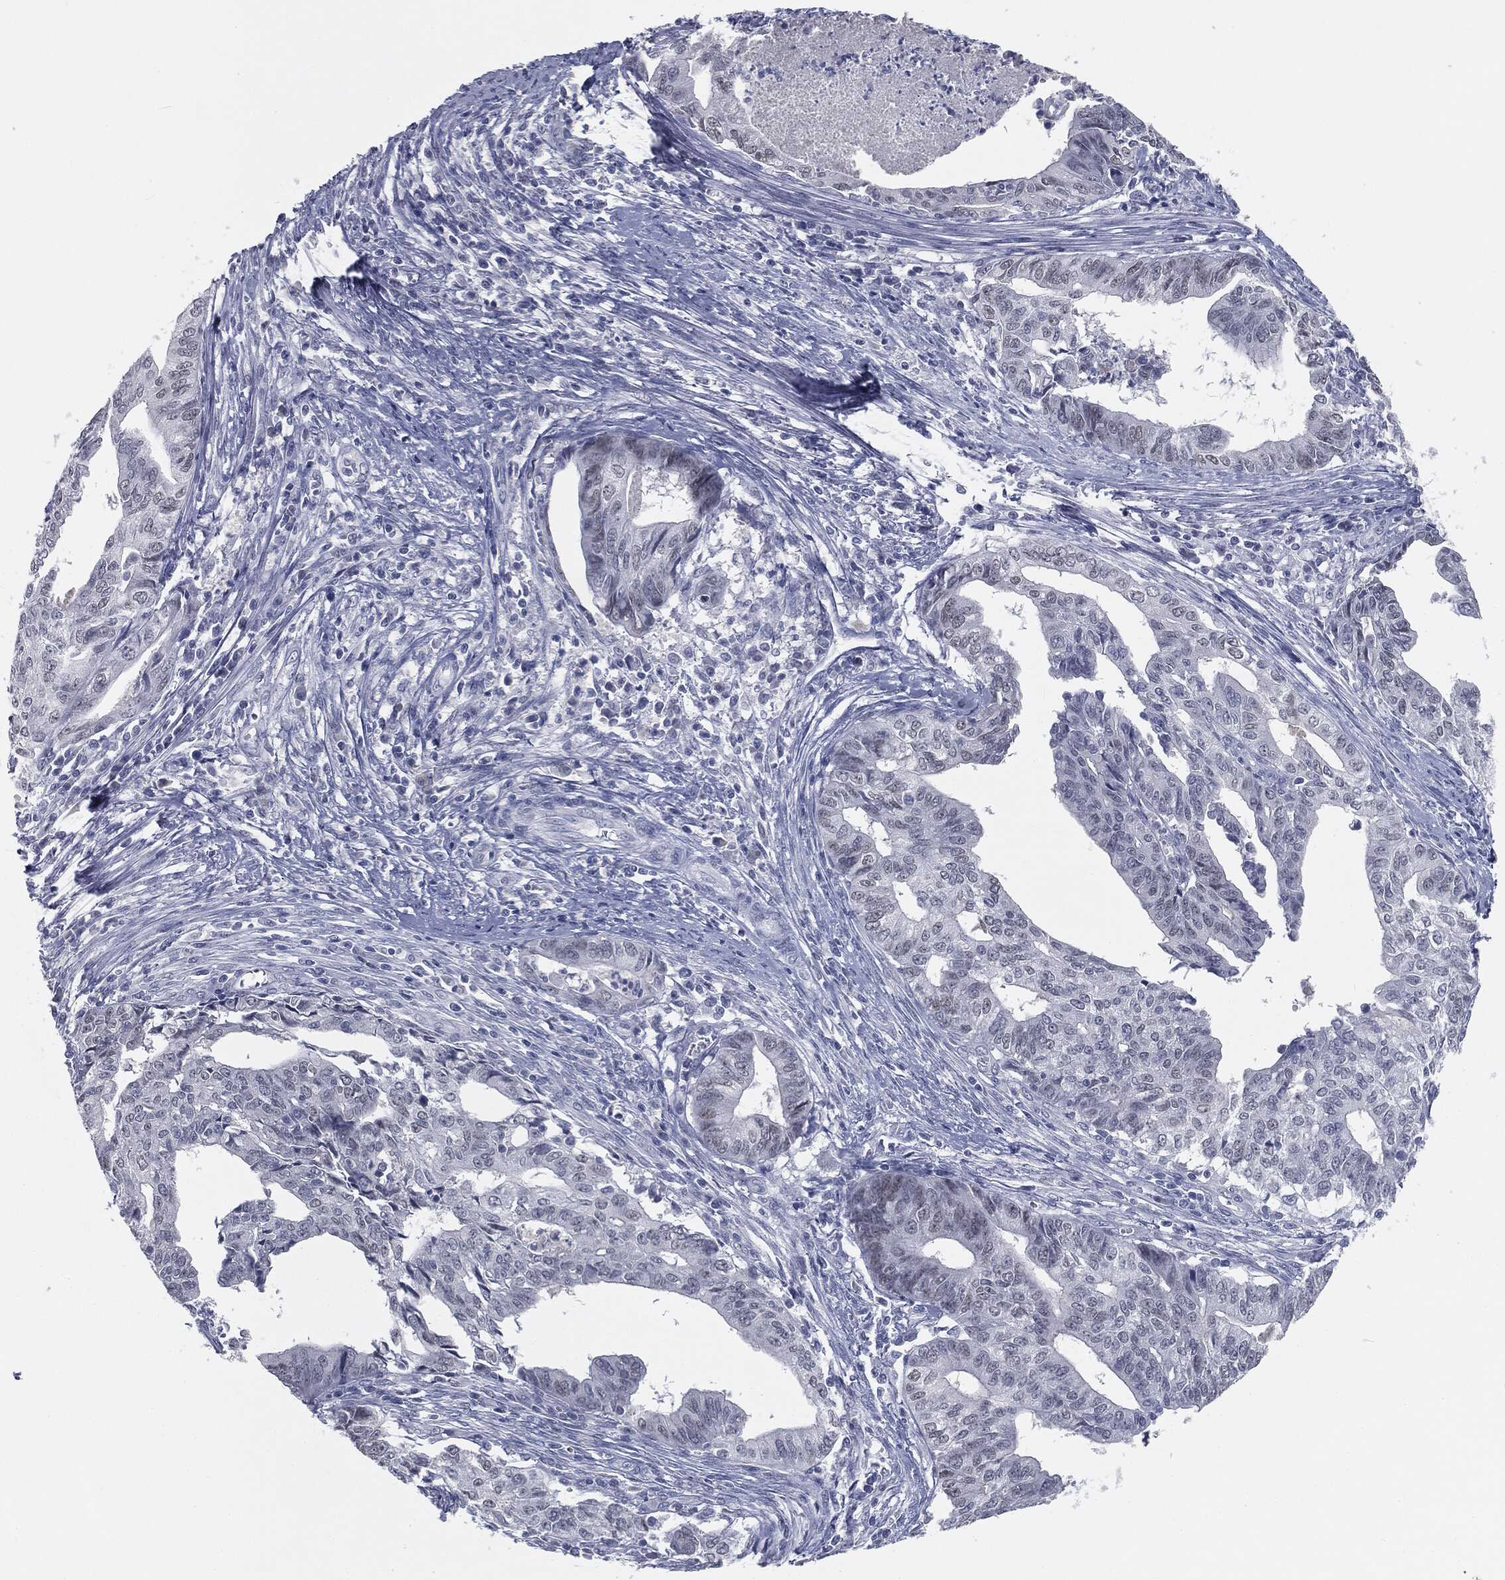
{"staining": {"intensity": "weak", "quantity": "<25%", "location": "nuclear"}, "tissue": "endometrial cancer", "cell_type": "Tumor cells", "image_type": "cancer", "snomed": [{"axis": "morphology", "description": "Adenocarcinoma, NOS"}, {"axis": "topography", "description": "Endometrium"}], "caption": "Human endometrial cancer (adenocarcinoma) stained for a protein using immunohistochemistry (IHC) demonstrates no staining in tumor cells.", "gene": "PRAME", "patient": {"sex": "female", "age": 65}}